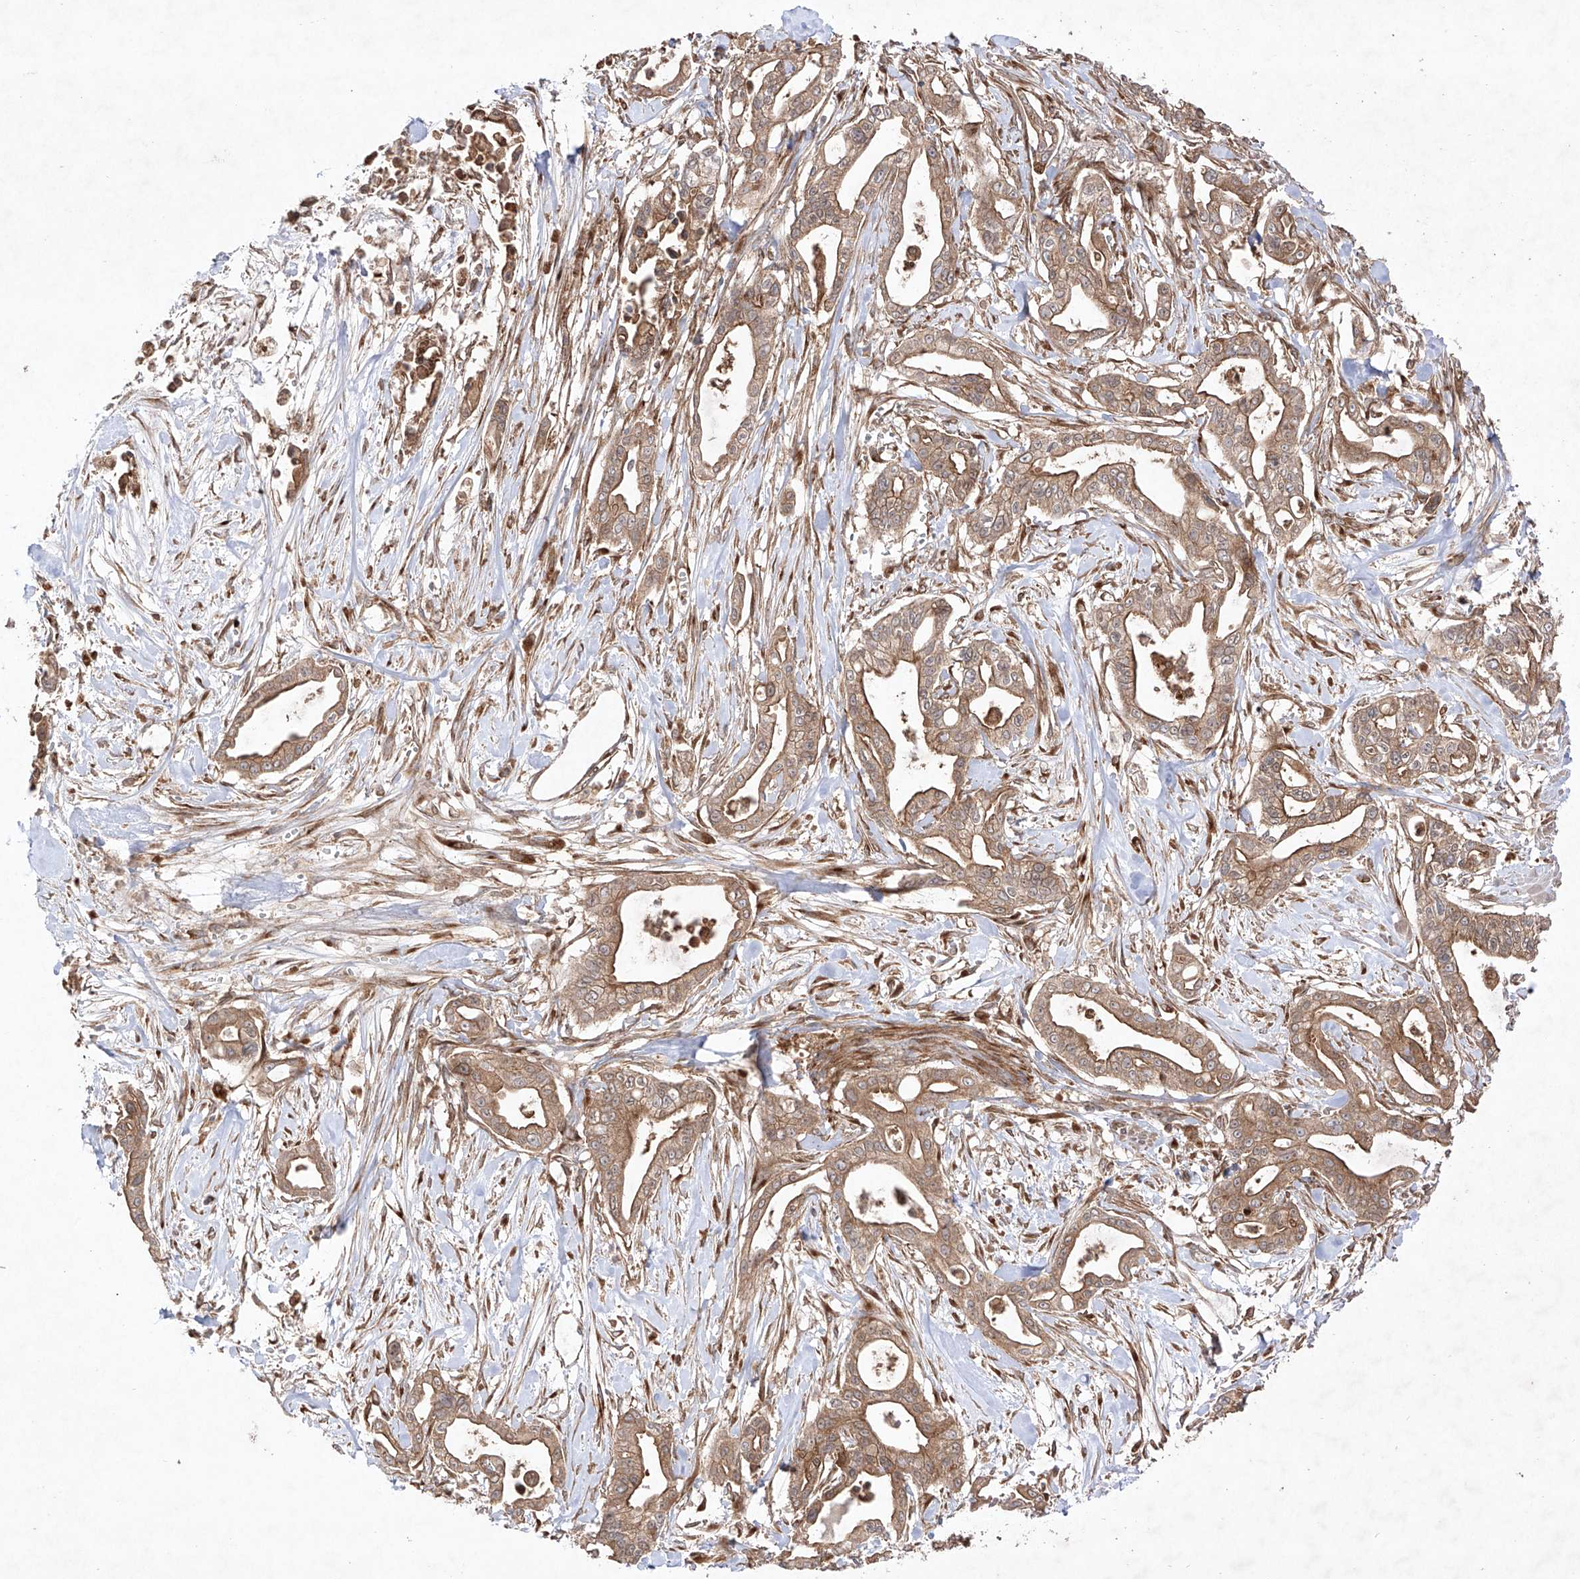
{"staining": {"intensity": "moderate", "quantity": ">75%", "location": "cytoplasmic/membranous"}, "tissue": "pancreatic cancer", "cell_type": "Tumor cells", "image_type": "cancer", "snomed": [{"axis": "morphology", "description": "Adenocarcinoma, NOS"}, {"axis": "topography", "description": "Pancreas"}], "caption": "Pancreatic adenocarcinoma stained with DAB immunohistochemistry (IHC) displays medium levels of moderate cytoplasmic/membranous expression in approximately >75% of tumor cells.", "gene": "YKT6", "patient": {"sex": "male", "age": 68}}